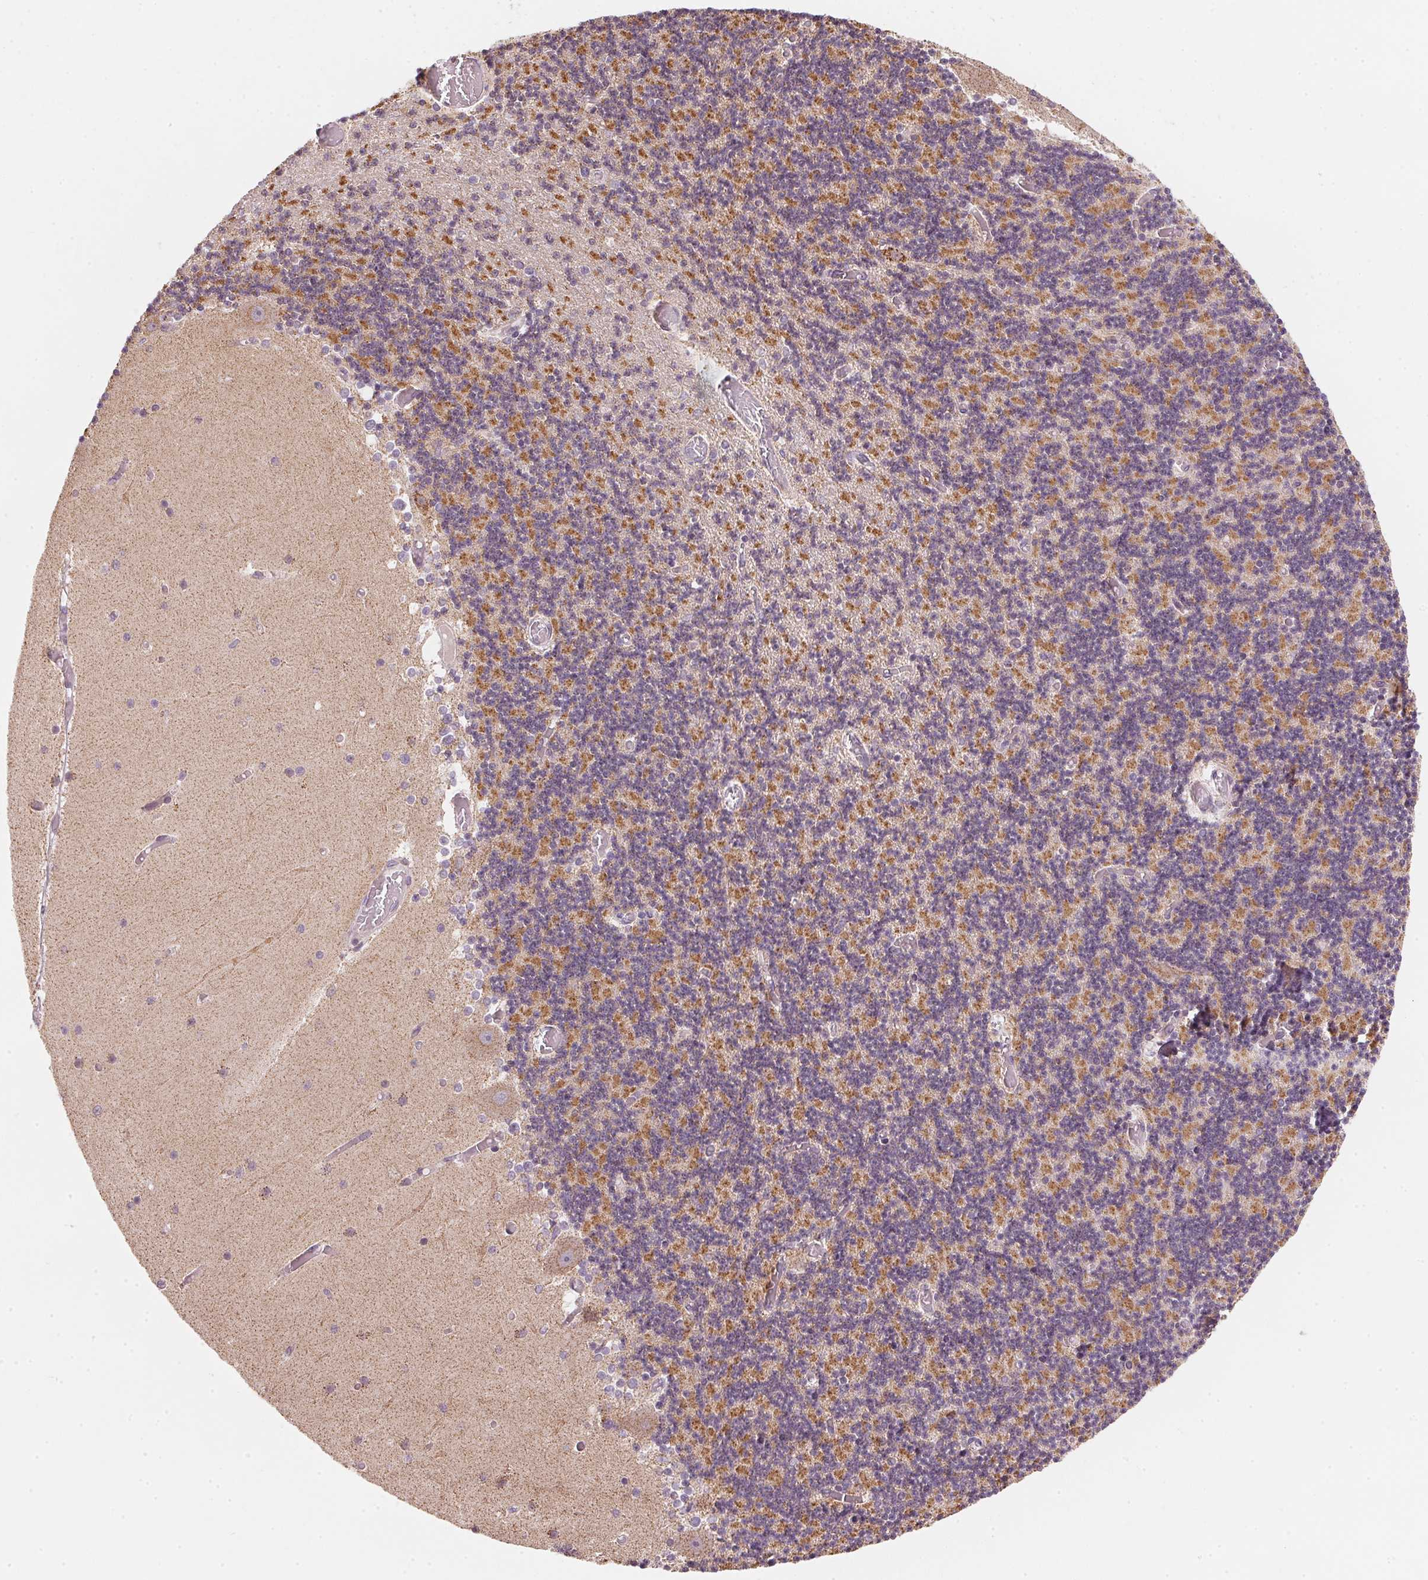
{"staining": {"intensity": "moderate", "quantity": "25%-75%", "location": "cytoplasmic/membranous"}, "tissue": "cerebellum", "cell_type": "Cells in granular layer", "image_type": "normal", "snomed": [{"axis": "morphology", "description": "Normal tissue, NOS"}, {"axis": "topography", "description": "Cerebellum"}], "caption": "This photomicrograph exhibits normal cerebellum stained with IHC to label a protein in brown. The cytoplasmic/membranous of cells in granular layer show moderate positivity for the protein. Nuclei are counter-stained blue.", "gene": "COQ7", "patient": {"sex": "female", "age": 28}}